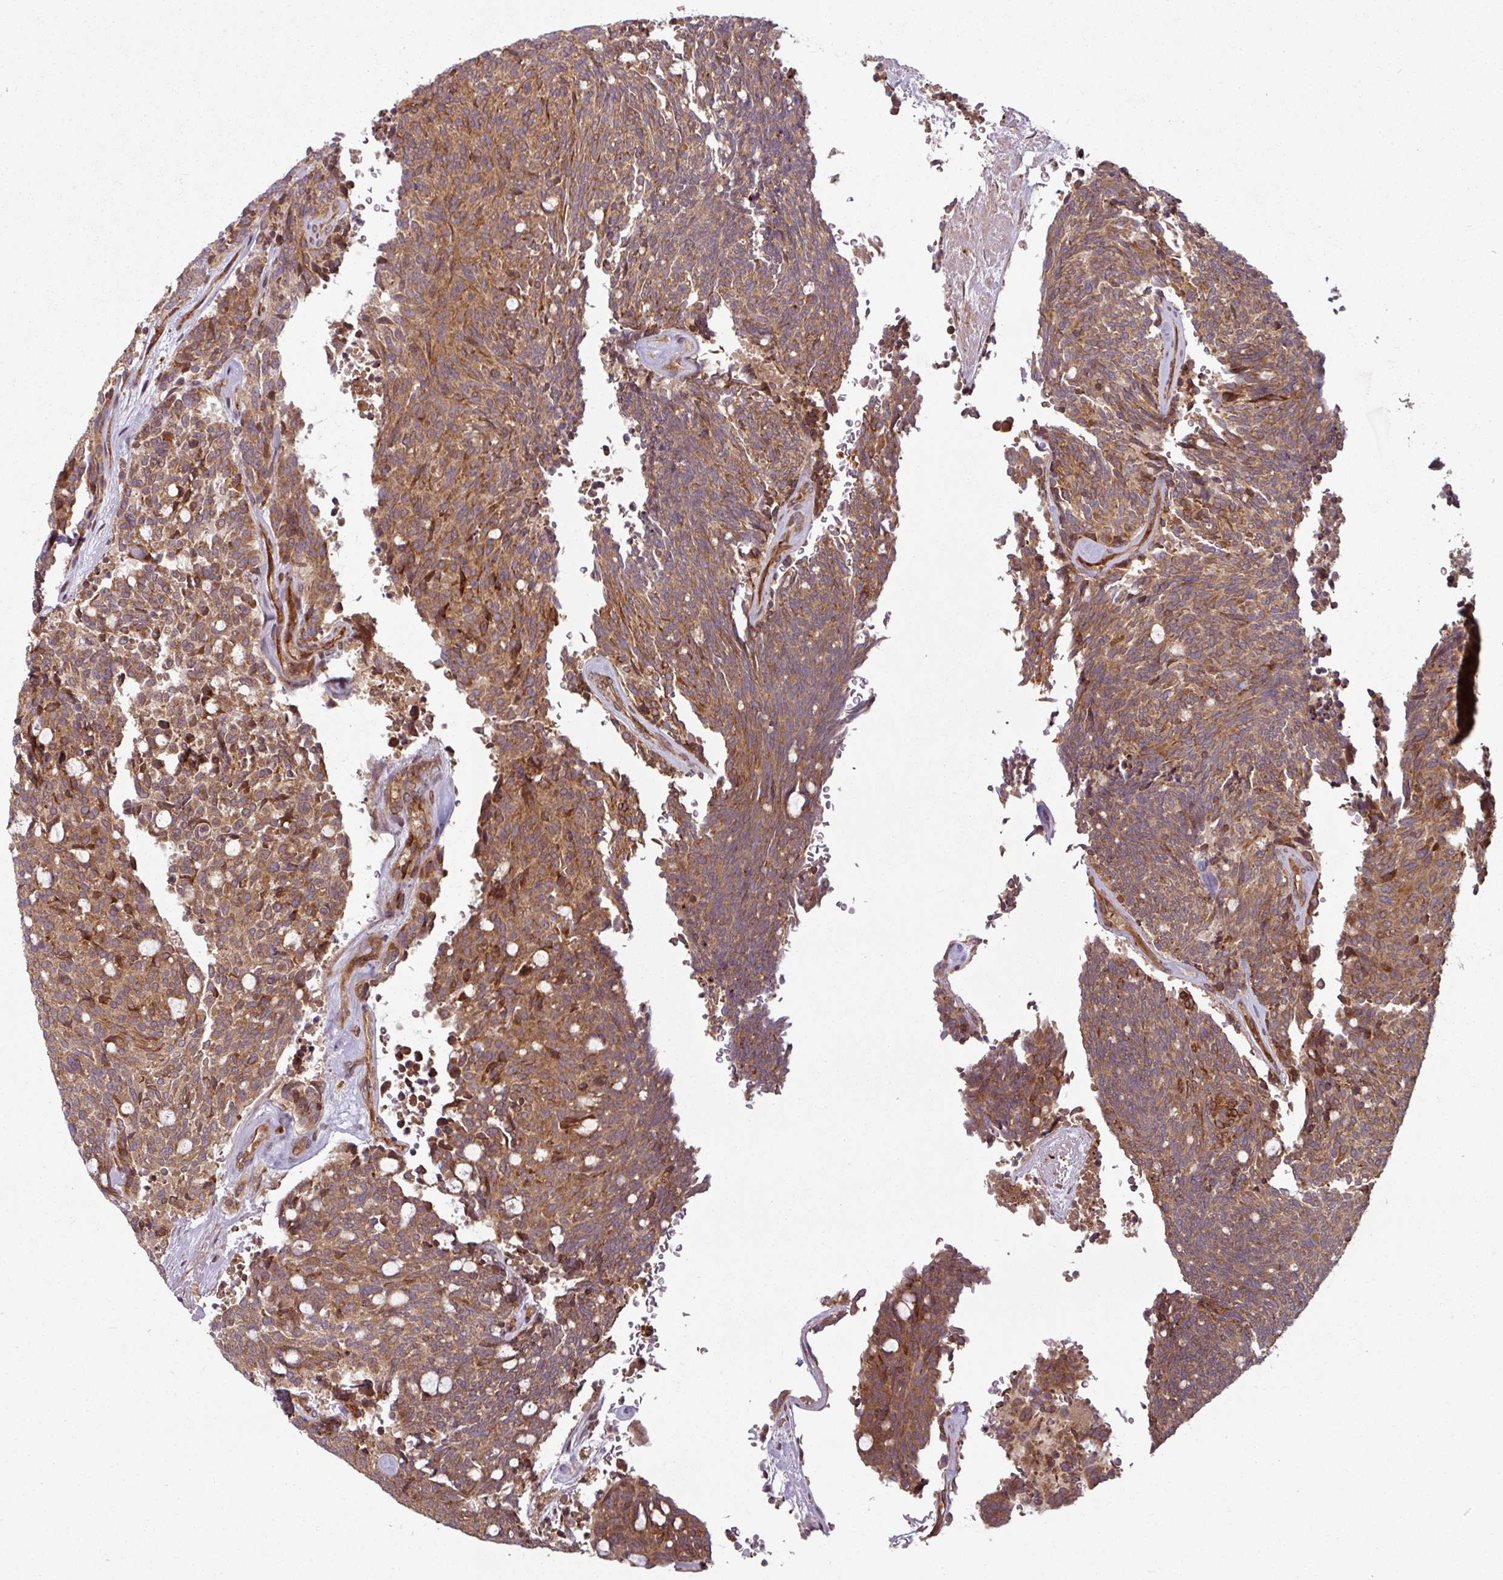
{"staining": {"intensity": "strong", "quantity": ">75%", "location": "cytoplasmic/membranous"}, "tissue": "carcinoid", "cell_type": "Tumor cells", "image_type": "cancer", "snomed": [{"axis": "morphology", "description": "Carcinoid, malignant, NOS"}, {"axis": "topography", "description": "Pancreas"}], "caption": "Immunohistochemical staining of human malignant carcinoid shows high levels of strong cytoplasmic/membranous protein staining in approximately >75% of tumor cells.", "gene": "RAB5A", "patient": {"sex": "female", "age": 54}}